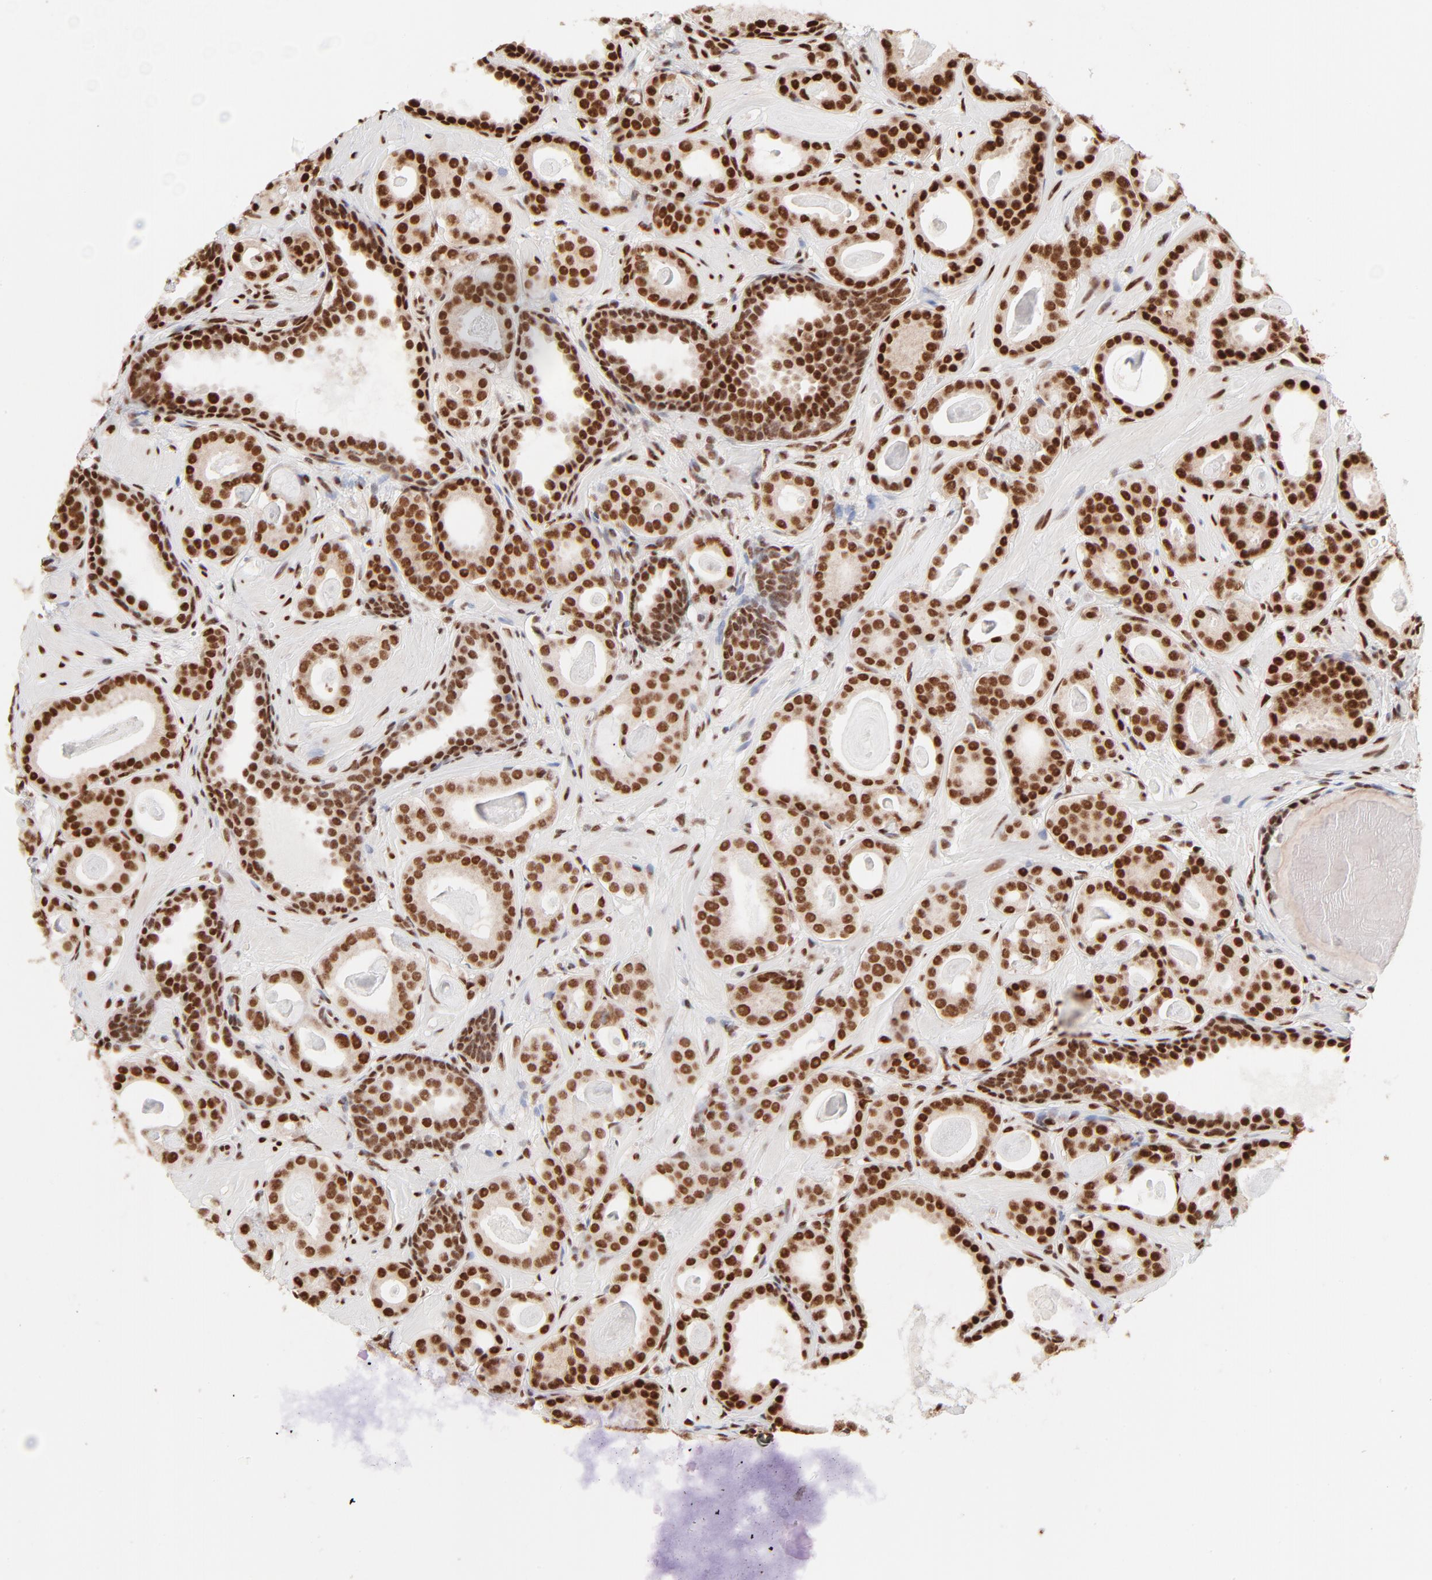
{"staining": {"intensity": "strong", "quantity": ">75%", "location": "nuclear"}, "tissue": "prostate cancer", "cell_type": "Tumor cells", "image_type": "cancer", "snomed": [{"axis": "morphology", "description": "Adenocarcinoma, Low grade"}, {"axis": "topography", "description": "Prostate"}], "caption": "A histopathology image of prostate cancer (adenocarcinoma (low-grade)) stained for a protein shows strong nuclear brown staining in tumor cells.", "gene": "TARDBP", "patient": {"sex": "male", "age": 57}}